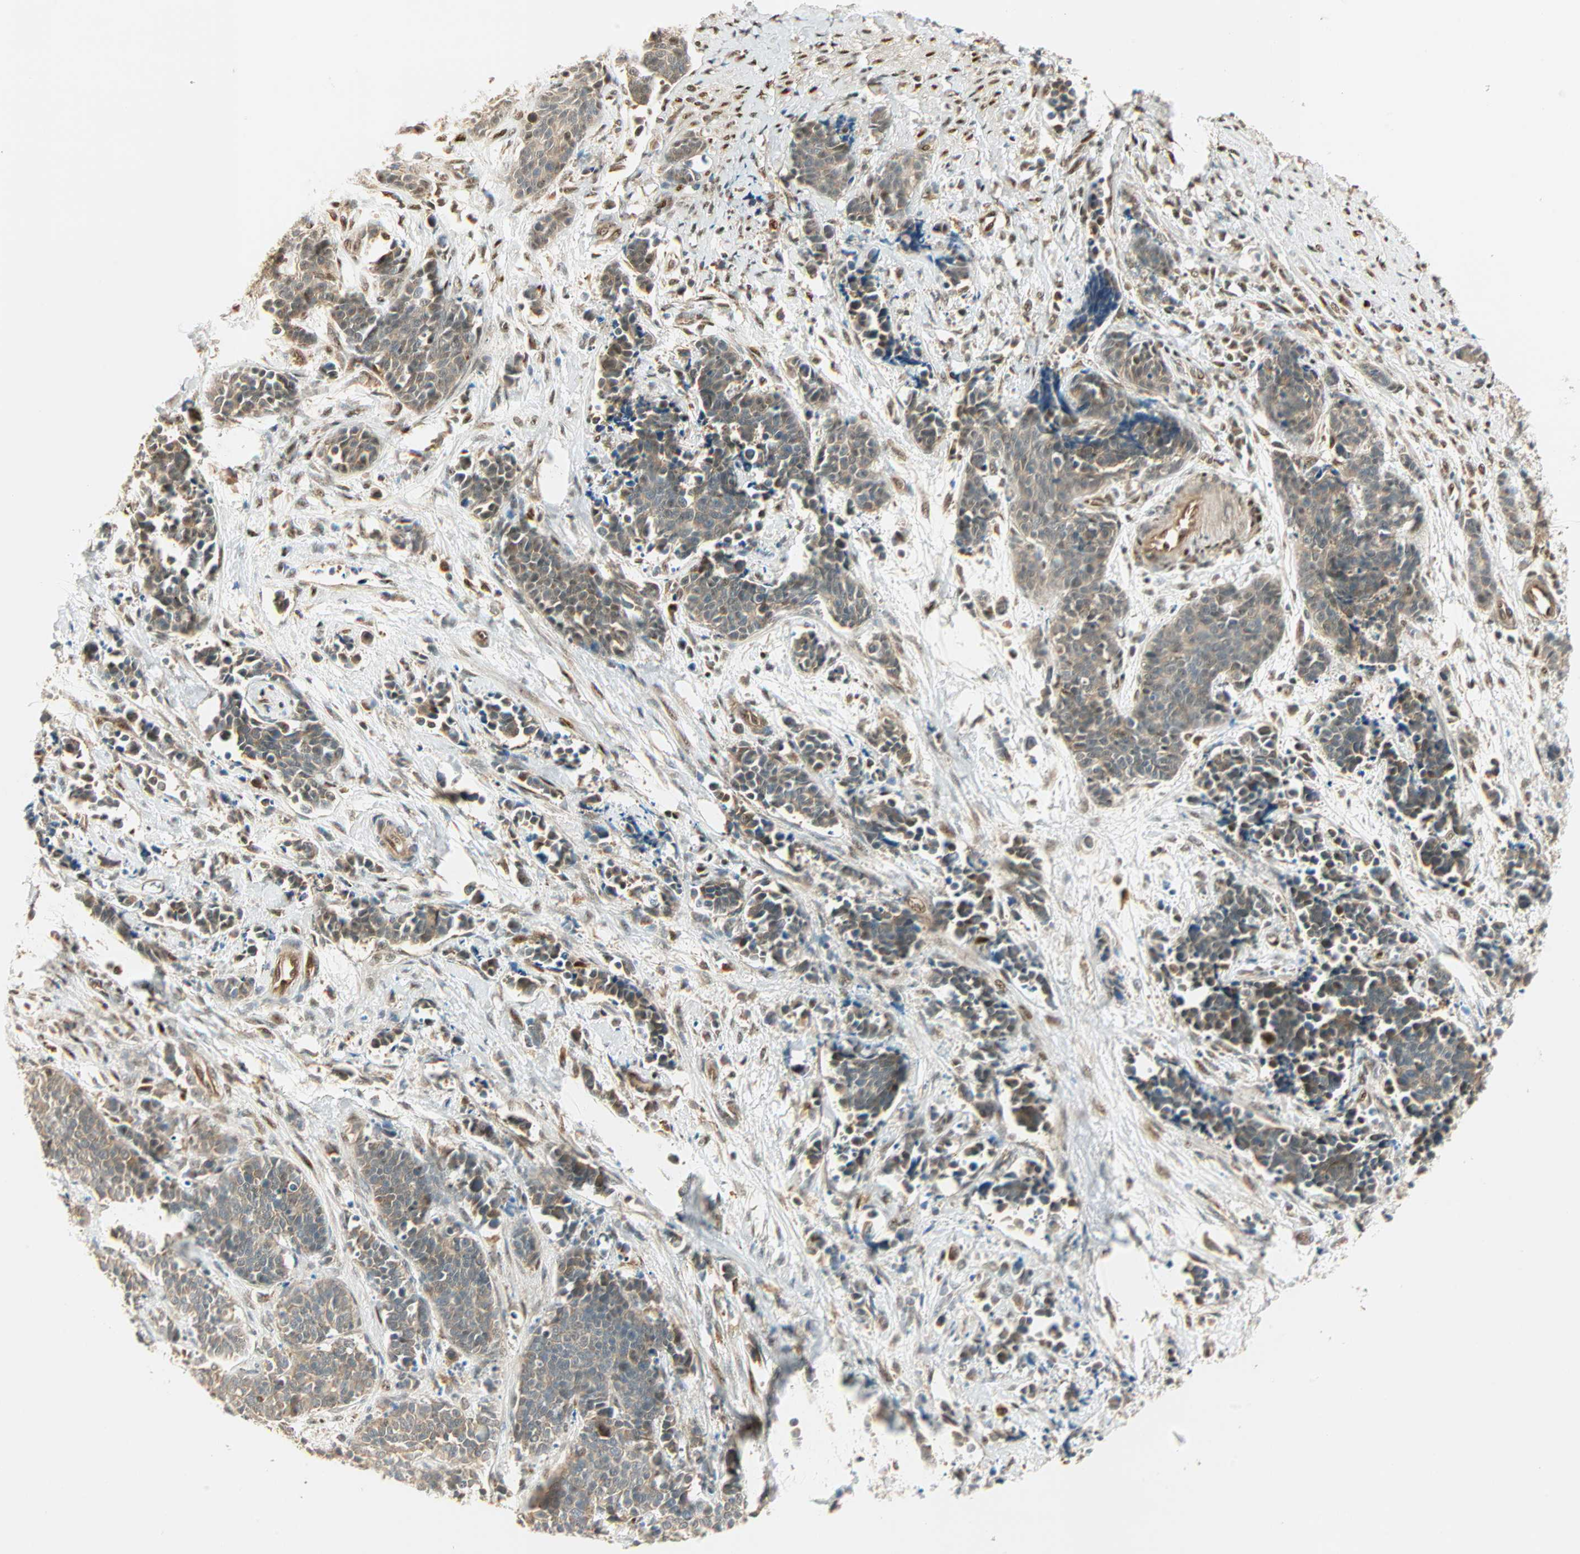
{"staining": {"intensity": "moderate", "quantity": ">75%", "location": "cytoplasmic/membranous"}, "tissue": "cervical cancer", "cell_type": "Tumor cells", "image_type": "cancer", "snomed": [{"axis": "morphology", "description": "Squamous cell carcinoma, NOS"}, {"axis": "topography", "description": "Cervix"}], "caption": "This histopathology image demonstrates immunohistochemistry (IHC) staining of cervical squamous cell carcinoma, with medium moderate cytoplasmic/membranous expression in approximately >75% of tumor cells.", "gene": "PNPLA6", "patient": {"sex": "female", "age": 35}}